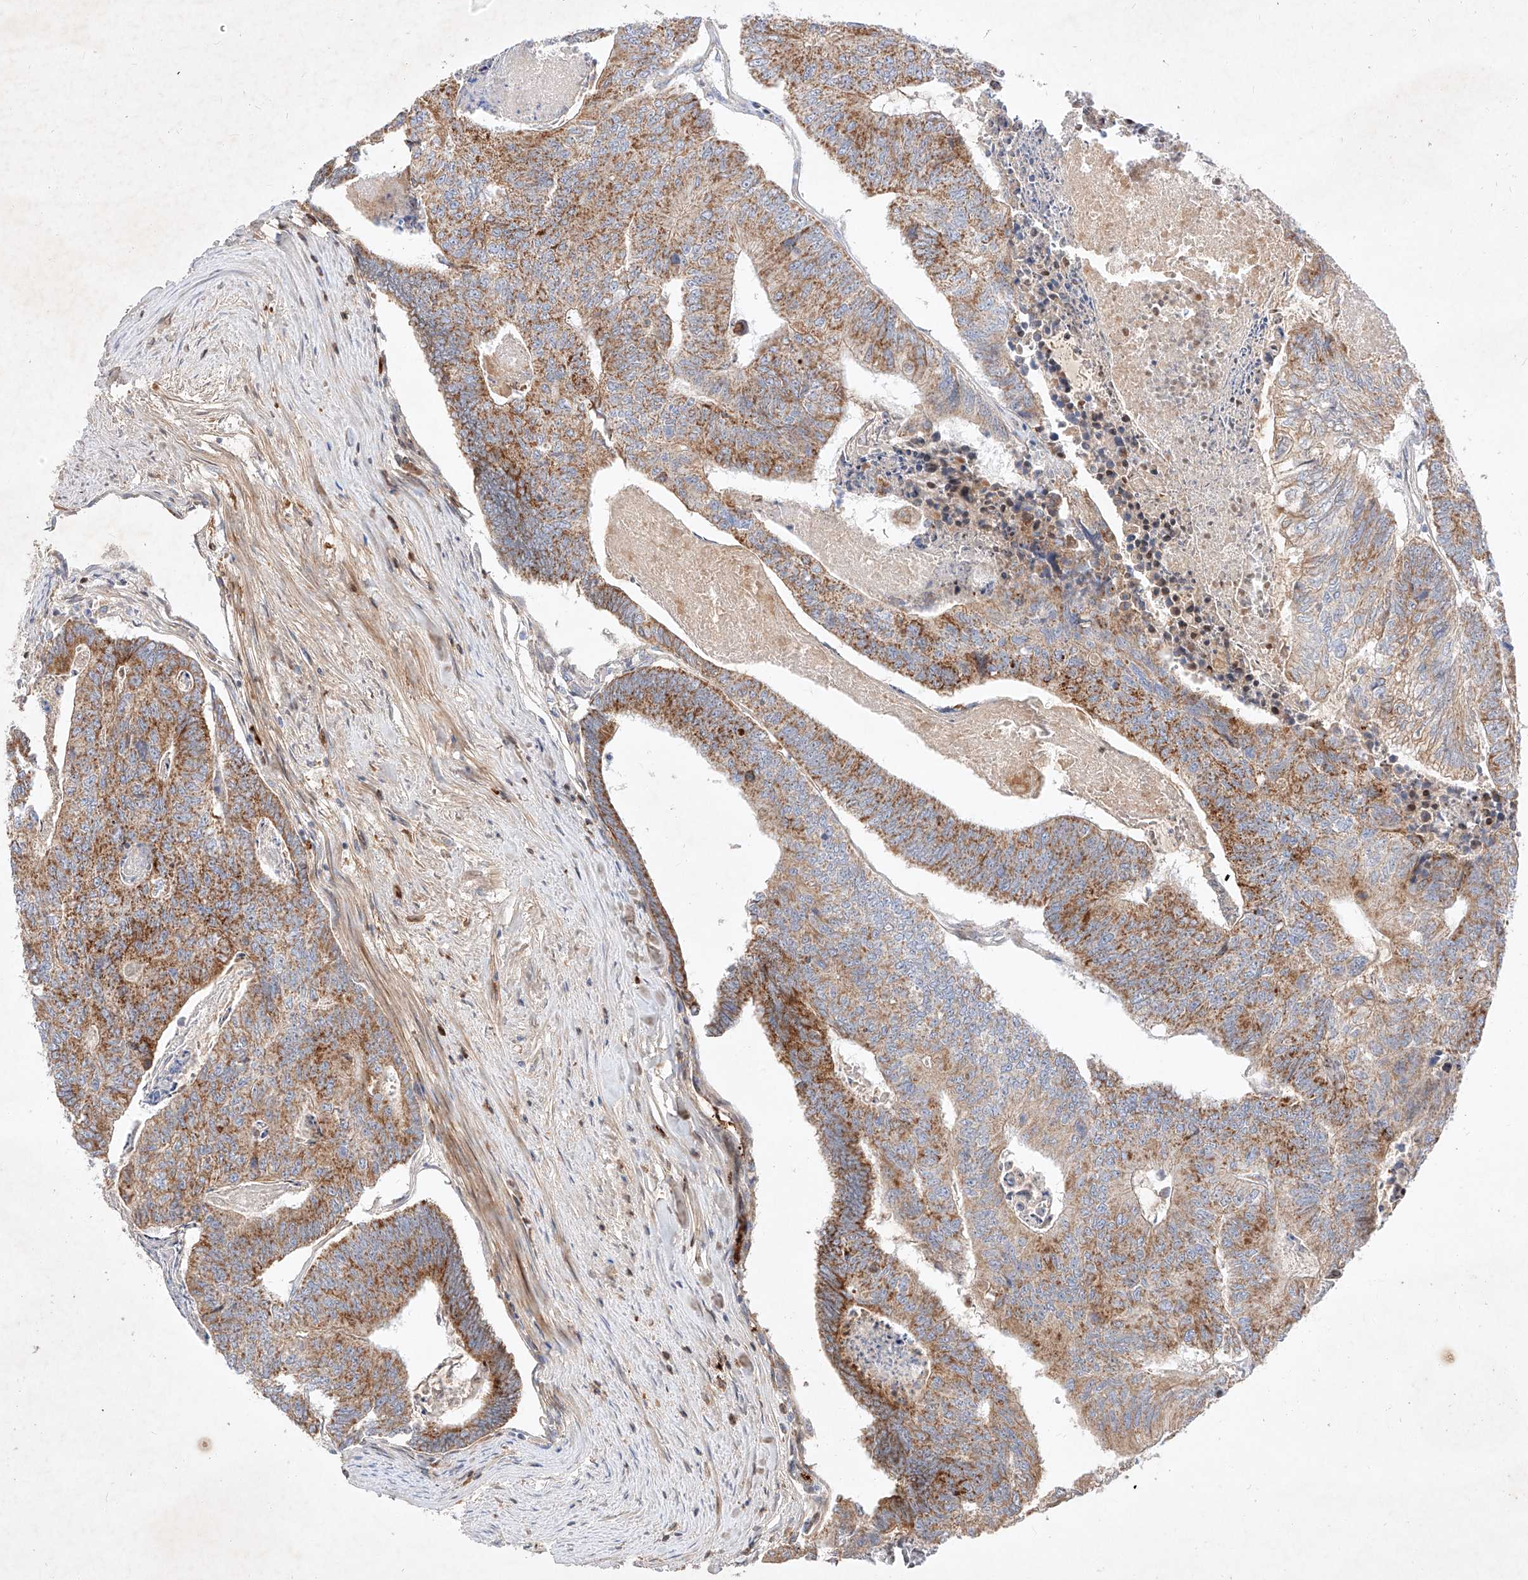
{"staining": {"intensity": "moderate", "quantity": ">75%", "location": "cytoplasmic/membranous"}, "tissue": "colorectal cancer", "cell_type": "Tumor cells", "image_type": "cancer", "snomed": [{"axis": "morphology", "description": "Adenocarcinoma, NOS"}, {"axis": "topography", "description": "Colon"}], "caption": "Immunohistochemical staining of colorectal cancer (adenocarcinoma) displays medium levels of moderate cytoplasmic/membranous expression in about >75% of tumor cells.", "gene": "OSGEPL1", "patient": {"sex": "female", "age": 67}}